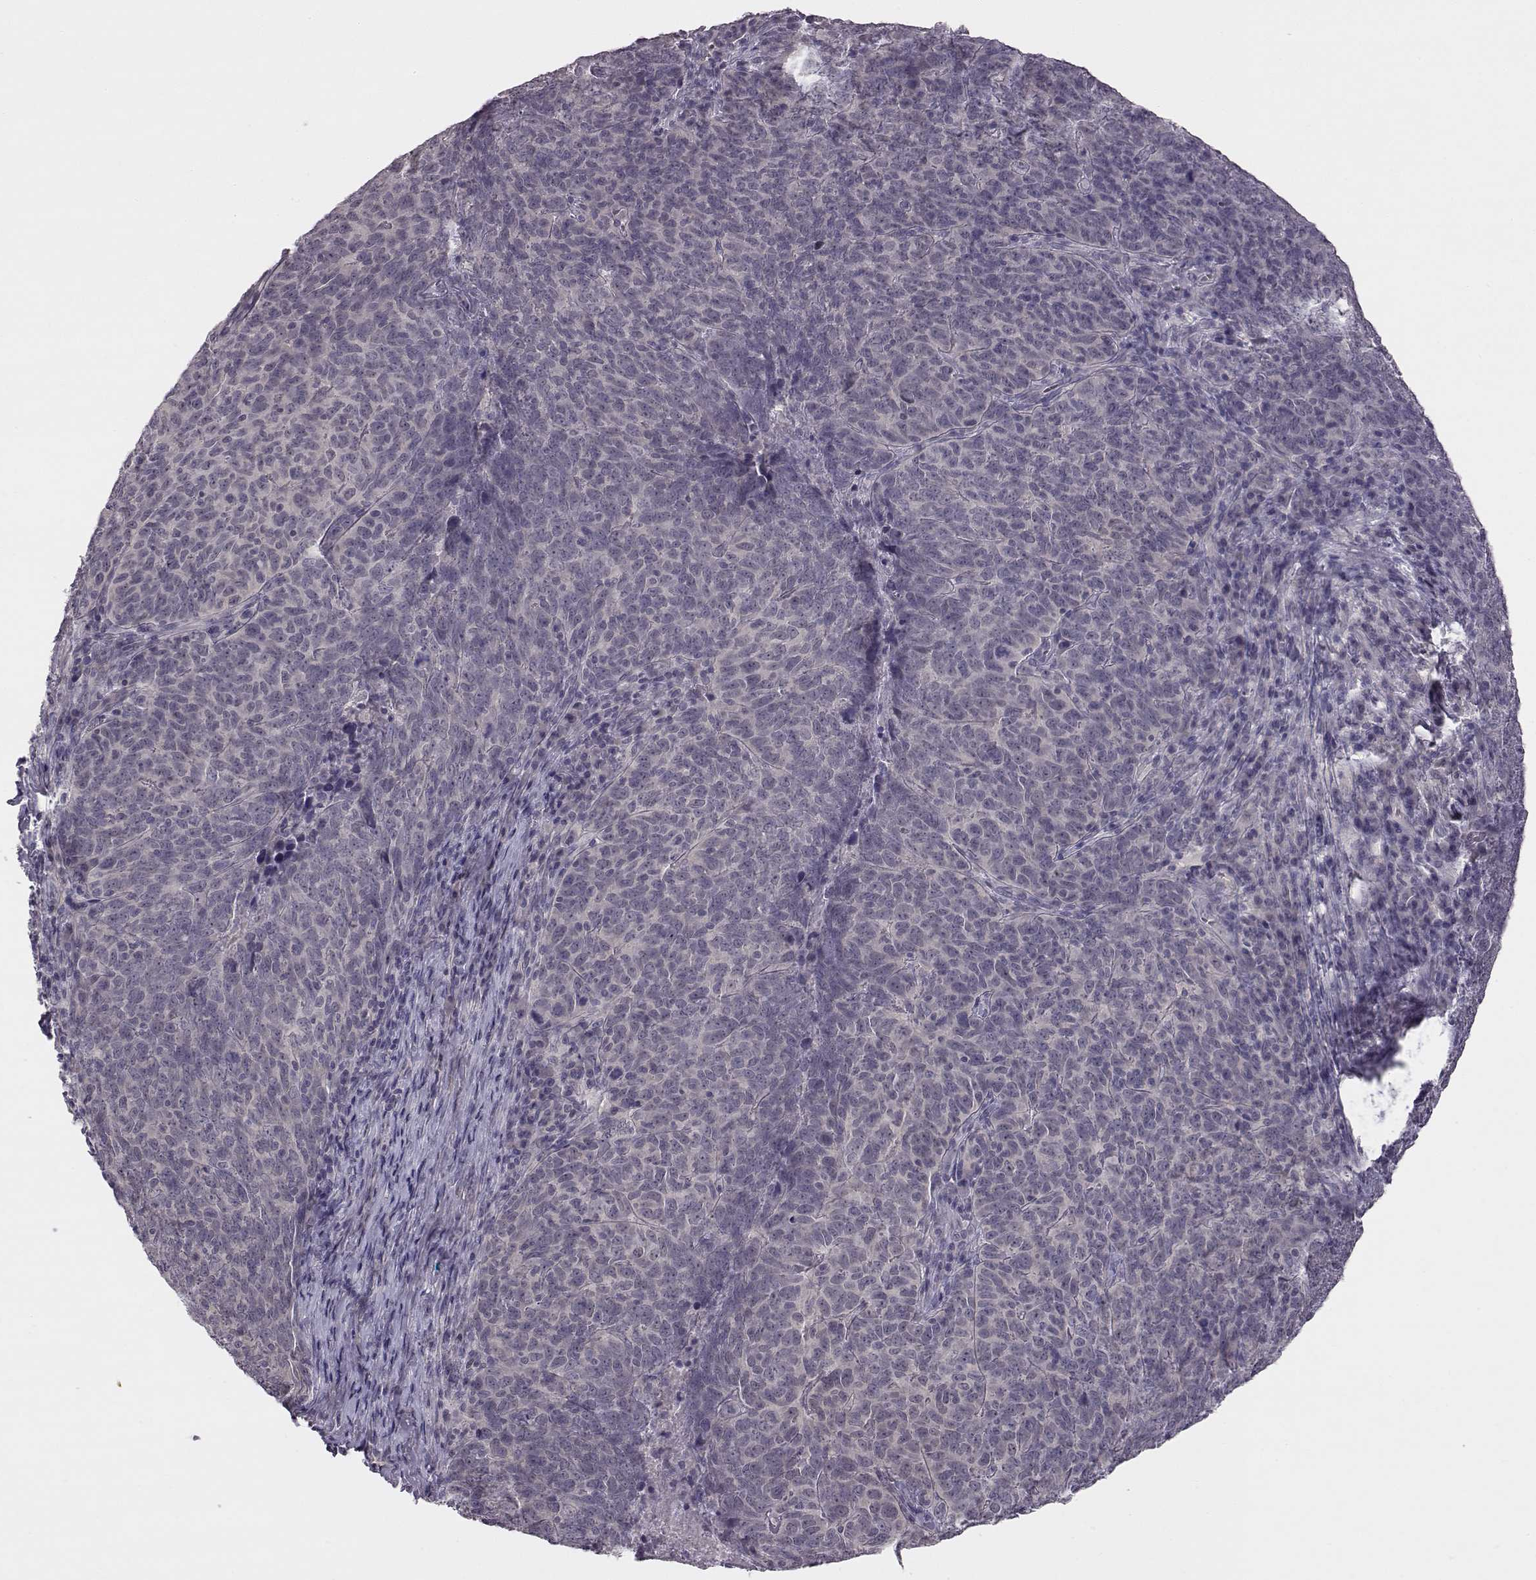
{"staining": {"intensity": "negative", "quantity": "none", "location": "none"}, "tissue": "skin cancer", "cell_type": "Tumor cells", "image_type": "cancer", "snomed": [{"axis": "morphology", "description": "Squamous cell carcinoma, NOS"}, {"axis": "topography", "description": "Skin"}, {"axis": "topography", "description": "Anal"}], "caption": "Tumor cells show no significant protein expression in squamous cell carcinoma (skin).", "gene": "C10orf62", "patient": {"sex": "female", "age": 51}}